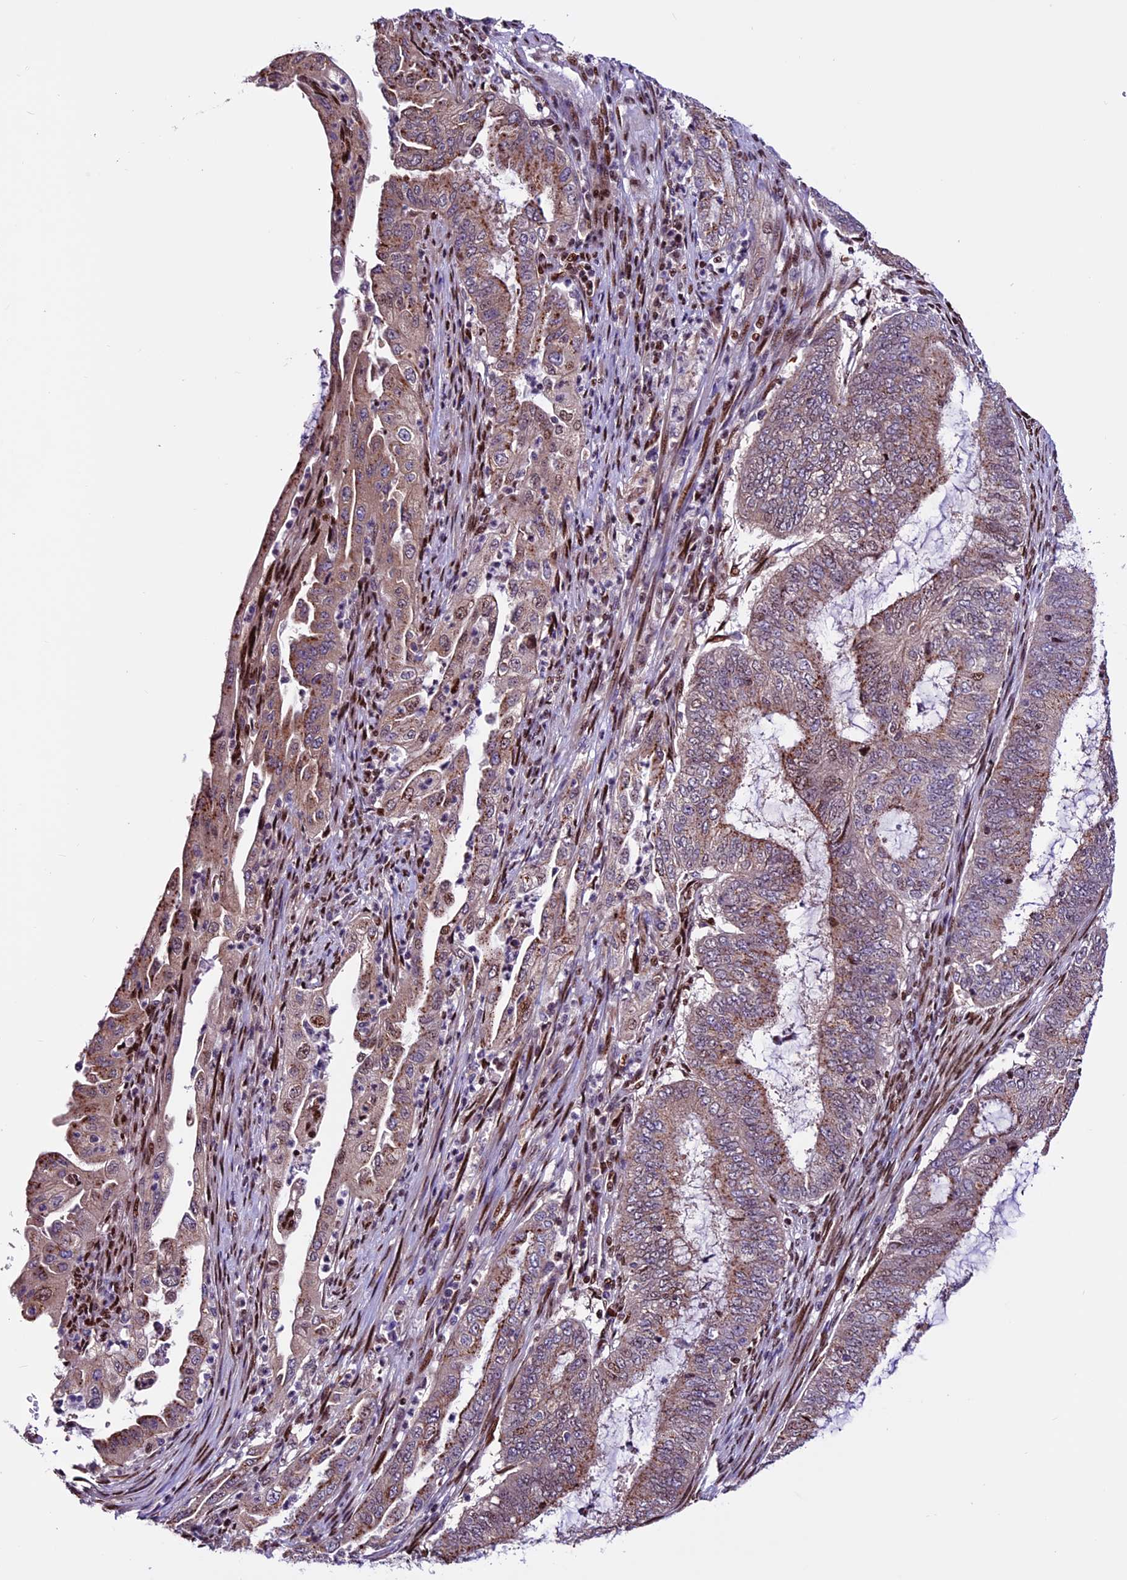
{"staining": {"intensity": "moderate", "quantity": ">75%", "location": "cytoplasmic/membranous,nuclear"}, "tissue": "endometrial cancer", "cell_type": "Tumor cells", "image_type": "cancer", "snomed": [{"axis": "morphology", "description": "Adenocarcinoma, NOS"}, {"axis": "topography", "description": "Endometrium"}], "caption": "This photomicrograph reveals endometrial adenocarcinoma stained with IHC to label a protein in brown. The cytoplasmic/membranous and nuclear of tumor cells show moderate positivity for the protein. Nuclei are counter-stained blue.", "gene": "RINL", "patient": {"sex": "female", "age": 51}}